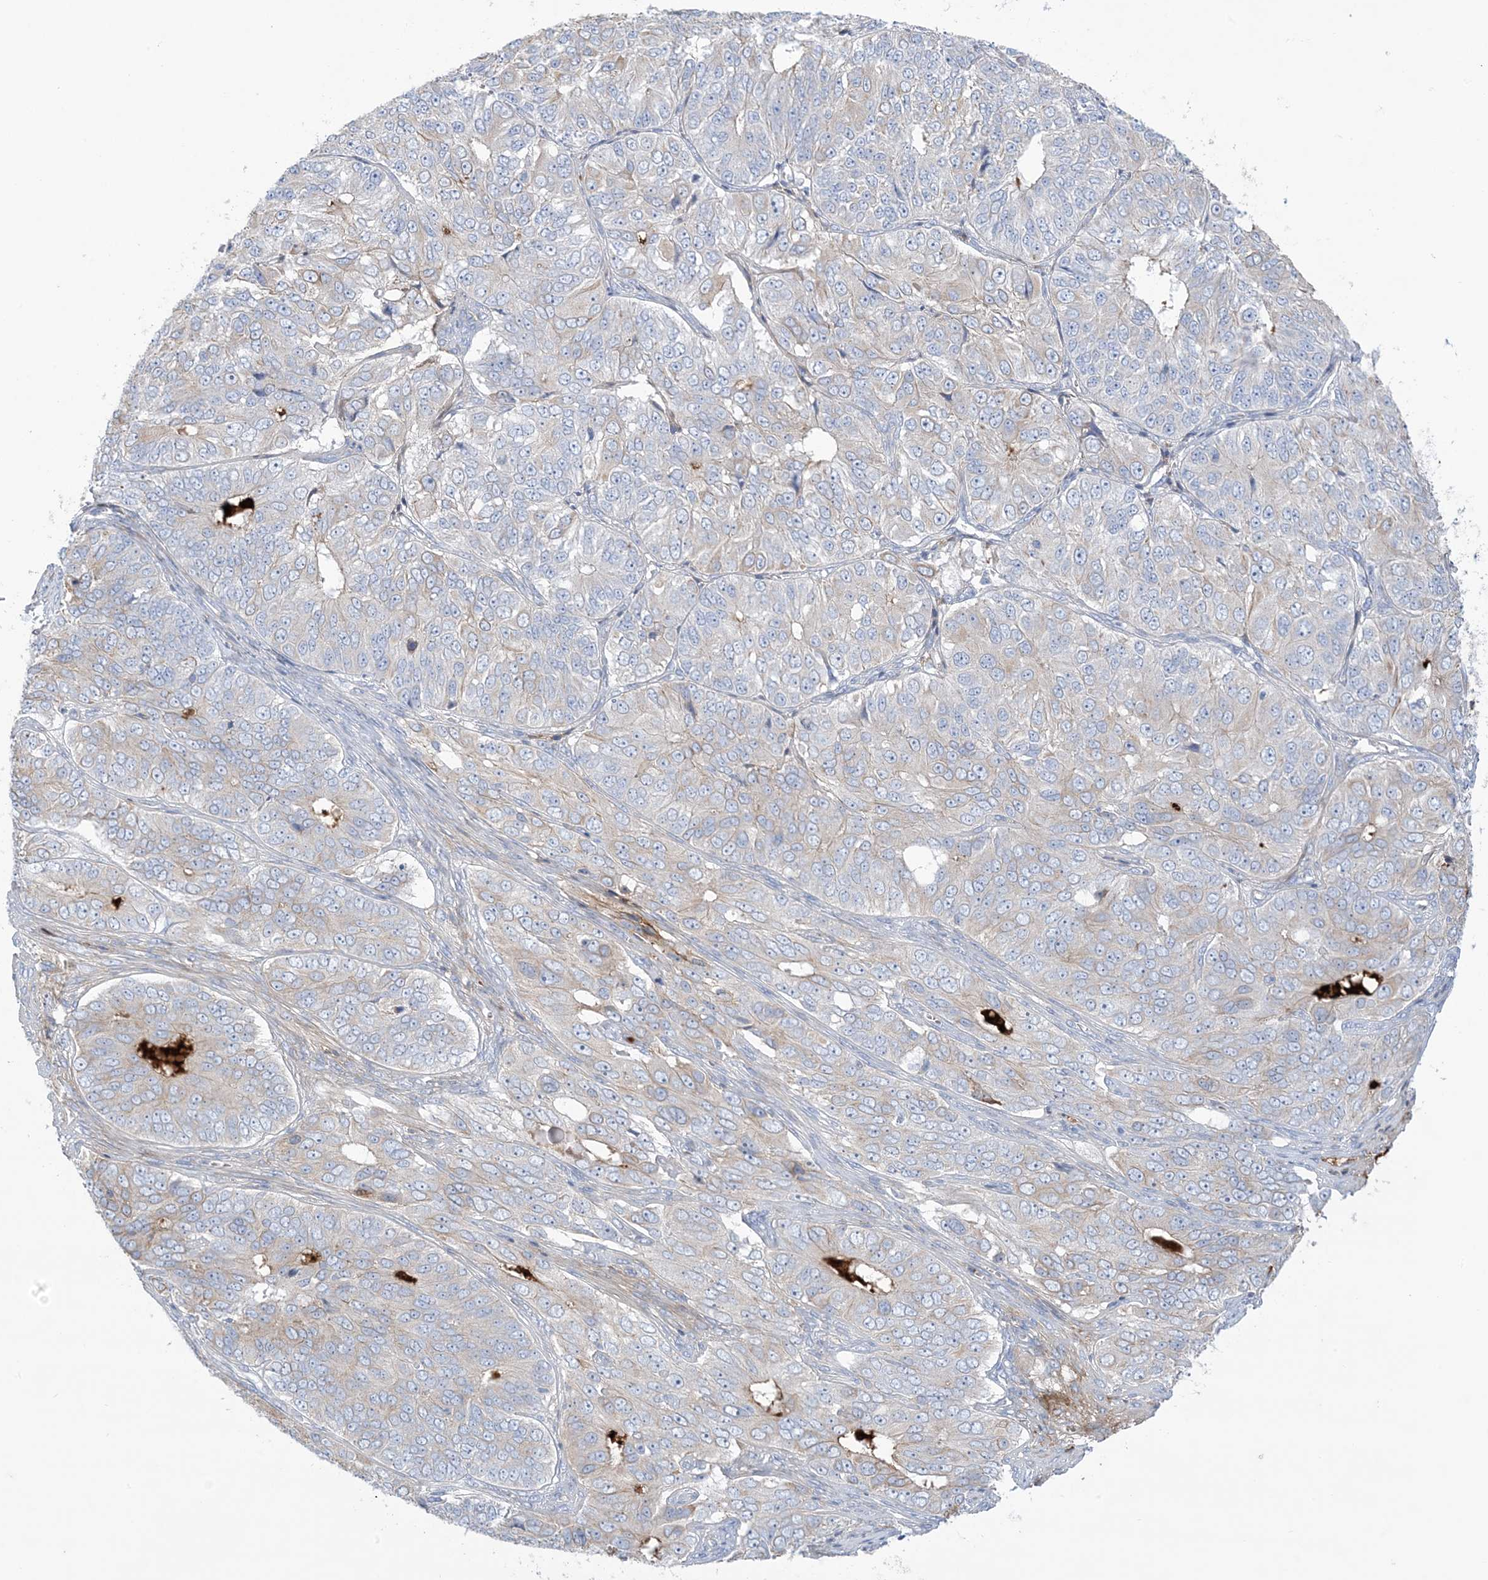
{"staining": {"intensity": "negative", "quantity": "none", "location": "none"}, "tissue": "ovarian cancer", "cell_type": "Tumor cells", "image_type": "cancer", "snomed": [{"axis": "morphology", "description": "Carcinoma, endometroid"}, {"axis": "topography", "description": "Ovary"}], "caption": "Tumor cells show no significant expression in endometroid carcinoma (ovarian).", "gene": "ATP11C", "patient": {"sex": "female", "age": 51}}